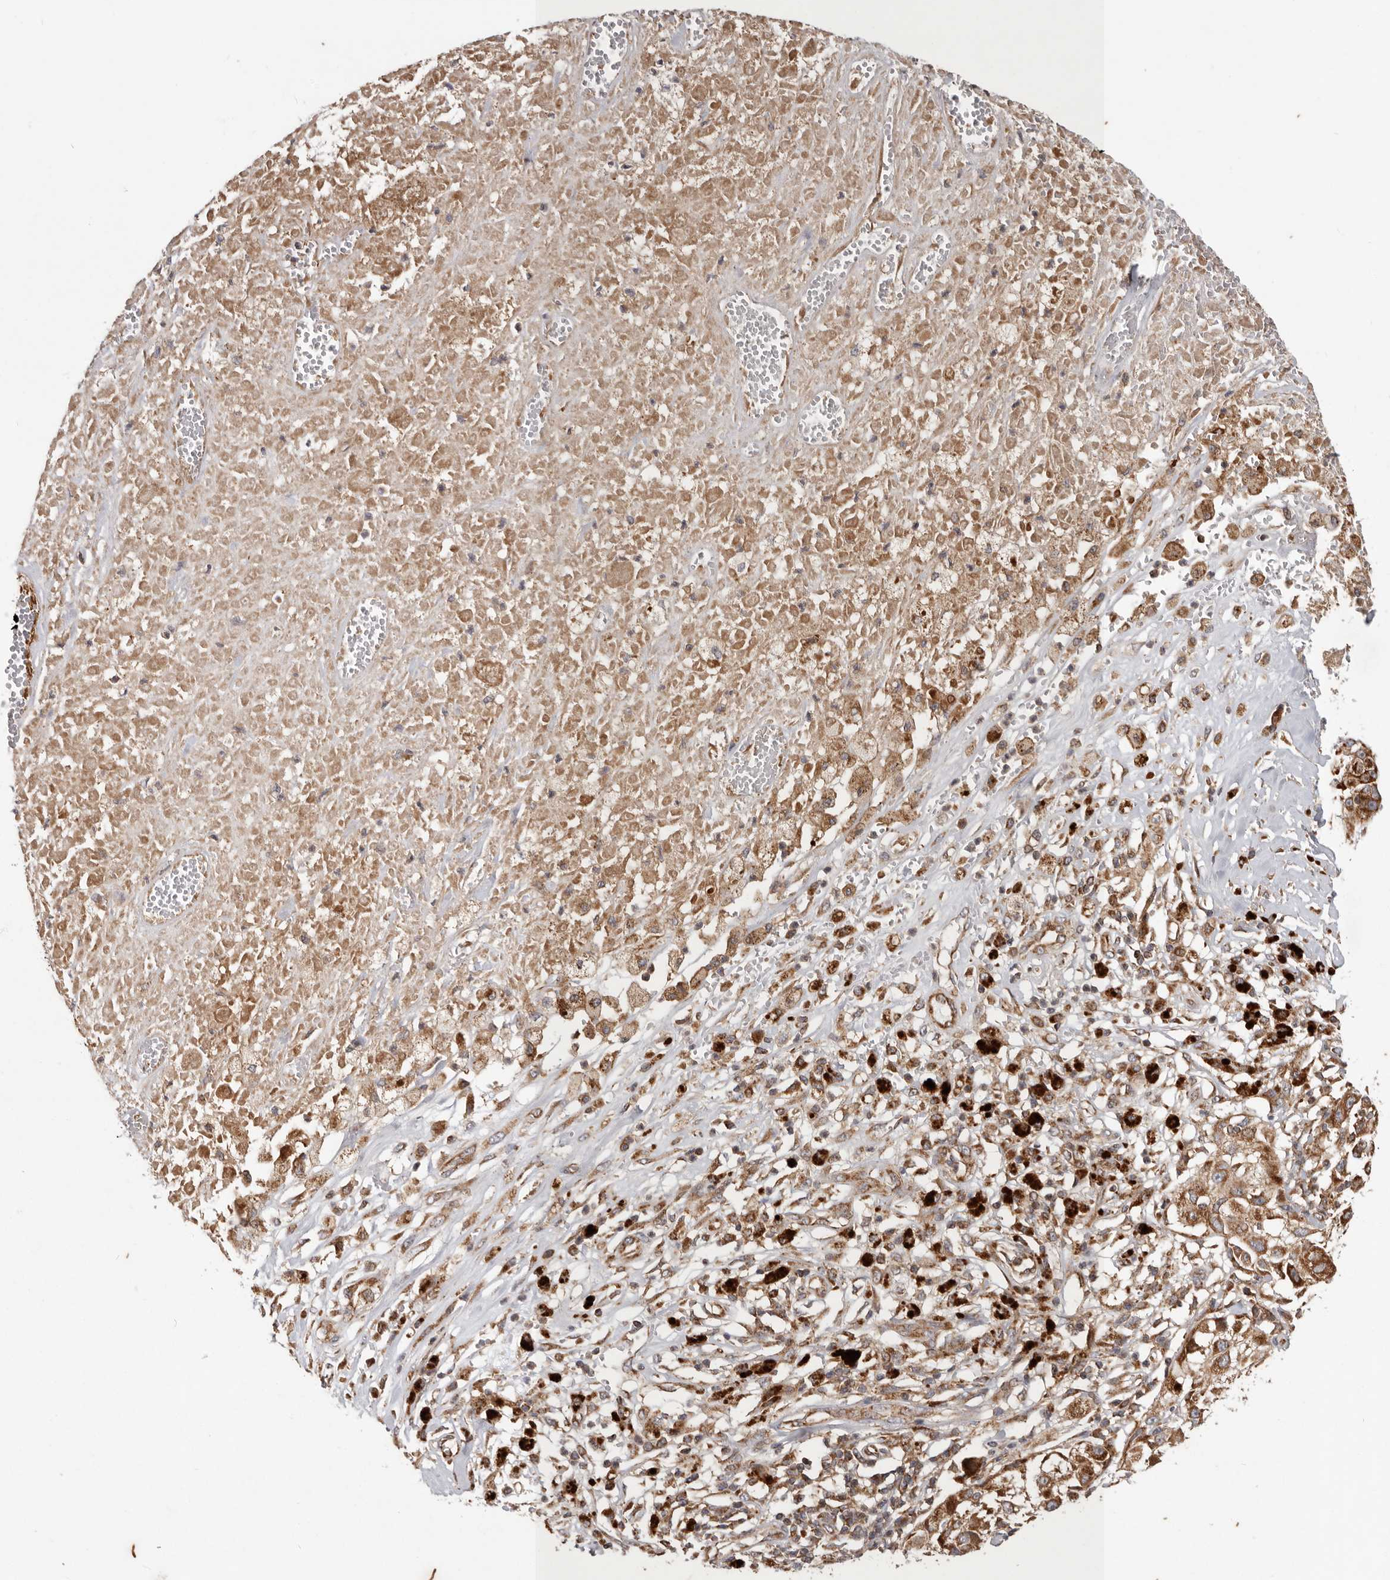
{"staining": {"intensity": "strong", "quantity": ">75%", "location": "cytoplasmic/membranous"}, "tissue": "melanoma", "cell_type": "Tumor cells", "image_type": "cancer", "snomed": [{"axis": "morphology", "description": "Necrosis, NOS"}, {"axis": "morphology", "description": "Malignant melanoma, NOS"}, {"axis": "topography", "description": "Skin"}], "caption": "Immunohistochemistry staining of melanoma, which displays high levels of strong cytoplasmic/membranous staining in about >75% of tumor cells indicating strong cytoplasmic/membranous protein staining. The staining was performed using DAB (3,3'-diaminobenzidine) (brown) for protein detection and nuclei were counterstained in hematoxylin (blue).", "gene": "MRPS10", "patient": {"sex": "female", "age": 87}}